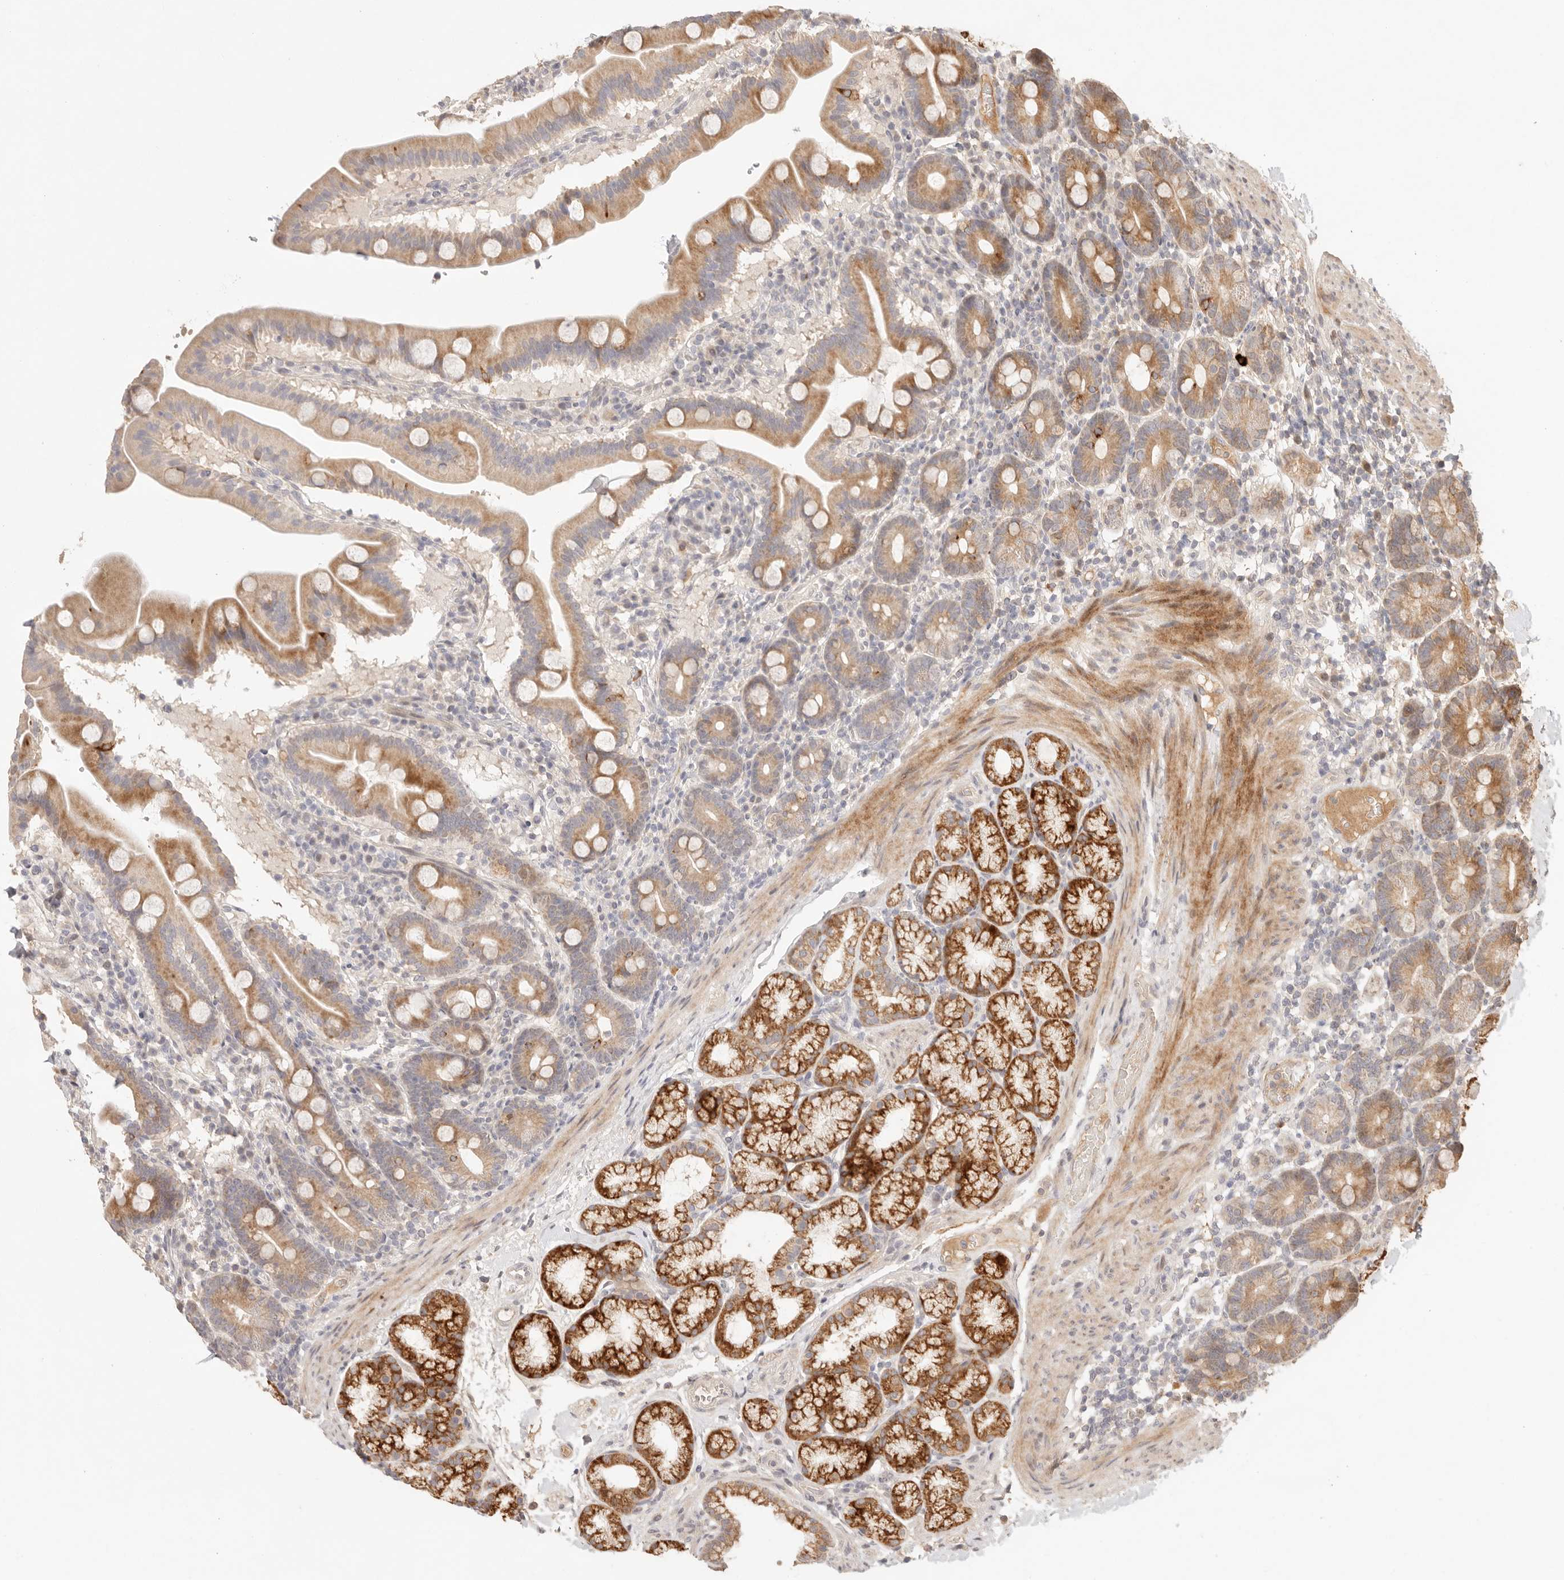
{"staining": {"intensity": "moderate", "quantity": ">75%", "location": "cytoplasmic/membranous"}, "tissue": "duodenum", "cell_type": "Glandular cells", "image_type": "normal", "snomed": [{"axis": "morphology", "description": "Normal tissue, NOS"}, {"axis": "topography", "description": "Duodenum"}], "caption": "Glandular cells show medium levels of moderate cytoplasmic/membranous positivity in about >75% of cells in normal human duodenum. The staining was performed using DAB (3,3'-diaminobenzidine) to visualize the protein expression in brown, while the nuclei were stained in blue with hematoxylin (Magnification: 20x).", "gene": "PHLDA3", "patient": {"sex": "male", "age": 54}}